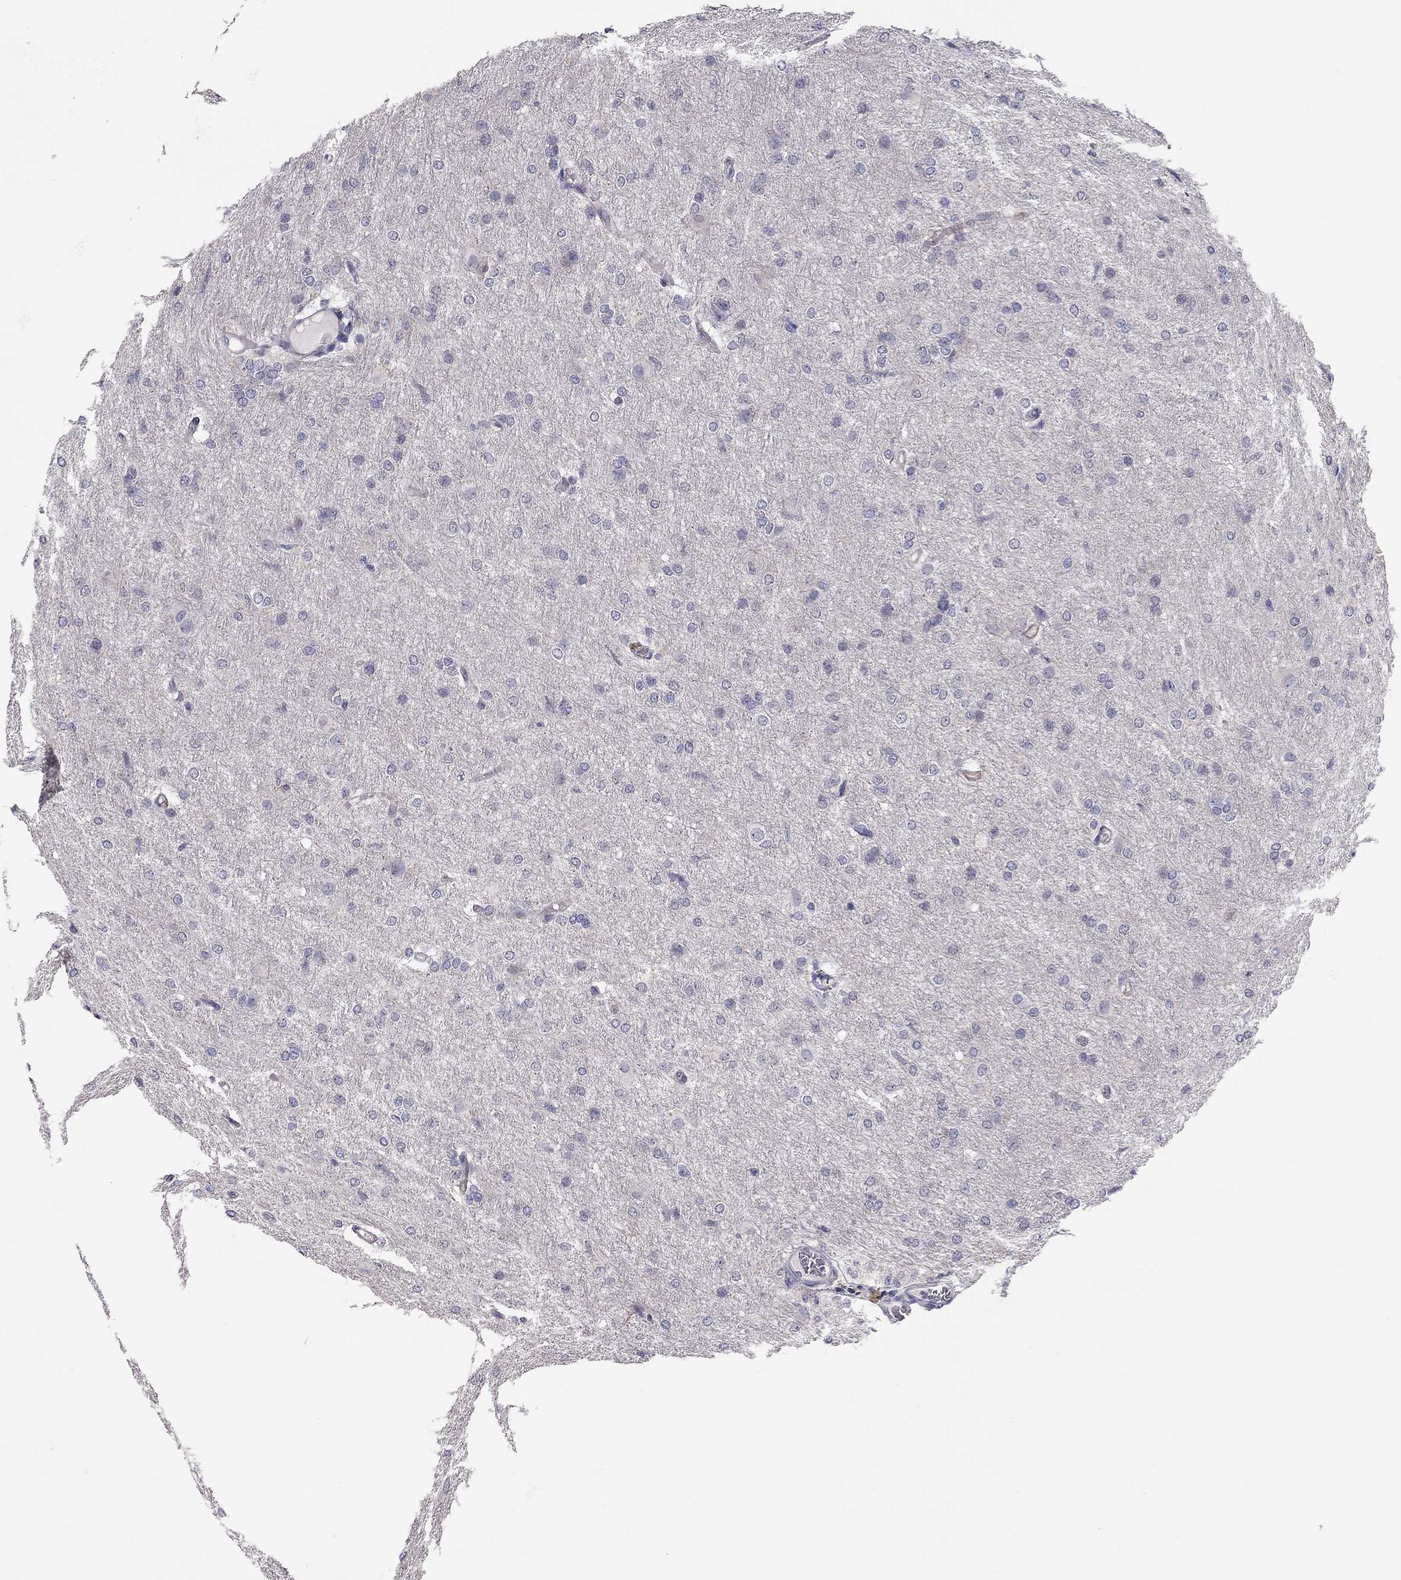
{"staining": {"intensity": "negative", "quantity": "none", "location": "none"}, "tissue": "glioma", "cell_type": "Tumor cells", "image_type": "cancer", "snomed": [{"axis": "morphology", "description": "Glioma, malignant, High grade"}, {"axis": "topography", "description": "Brain"}], "caption": "DAB immunohistochemical staining of glioma exhibits no significant expression in tumor cells.", "gene": "SCARB1", "patient": {"sex": "male", "age": 68}}